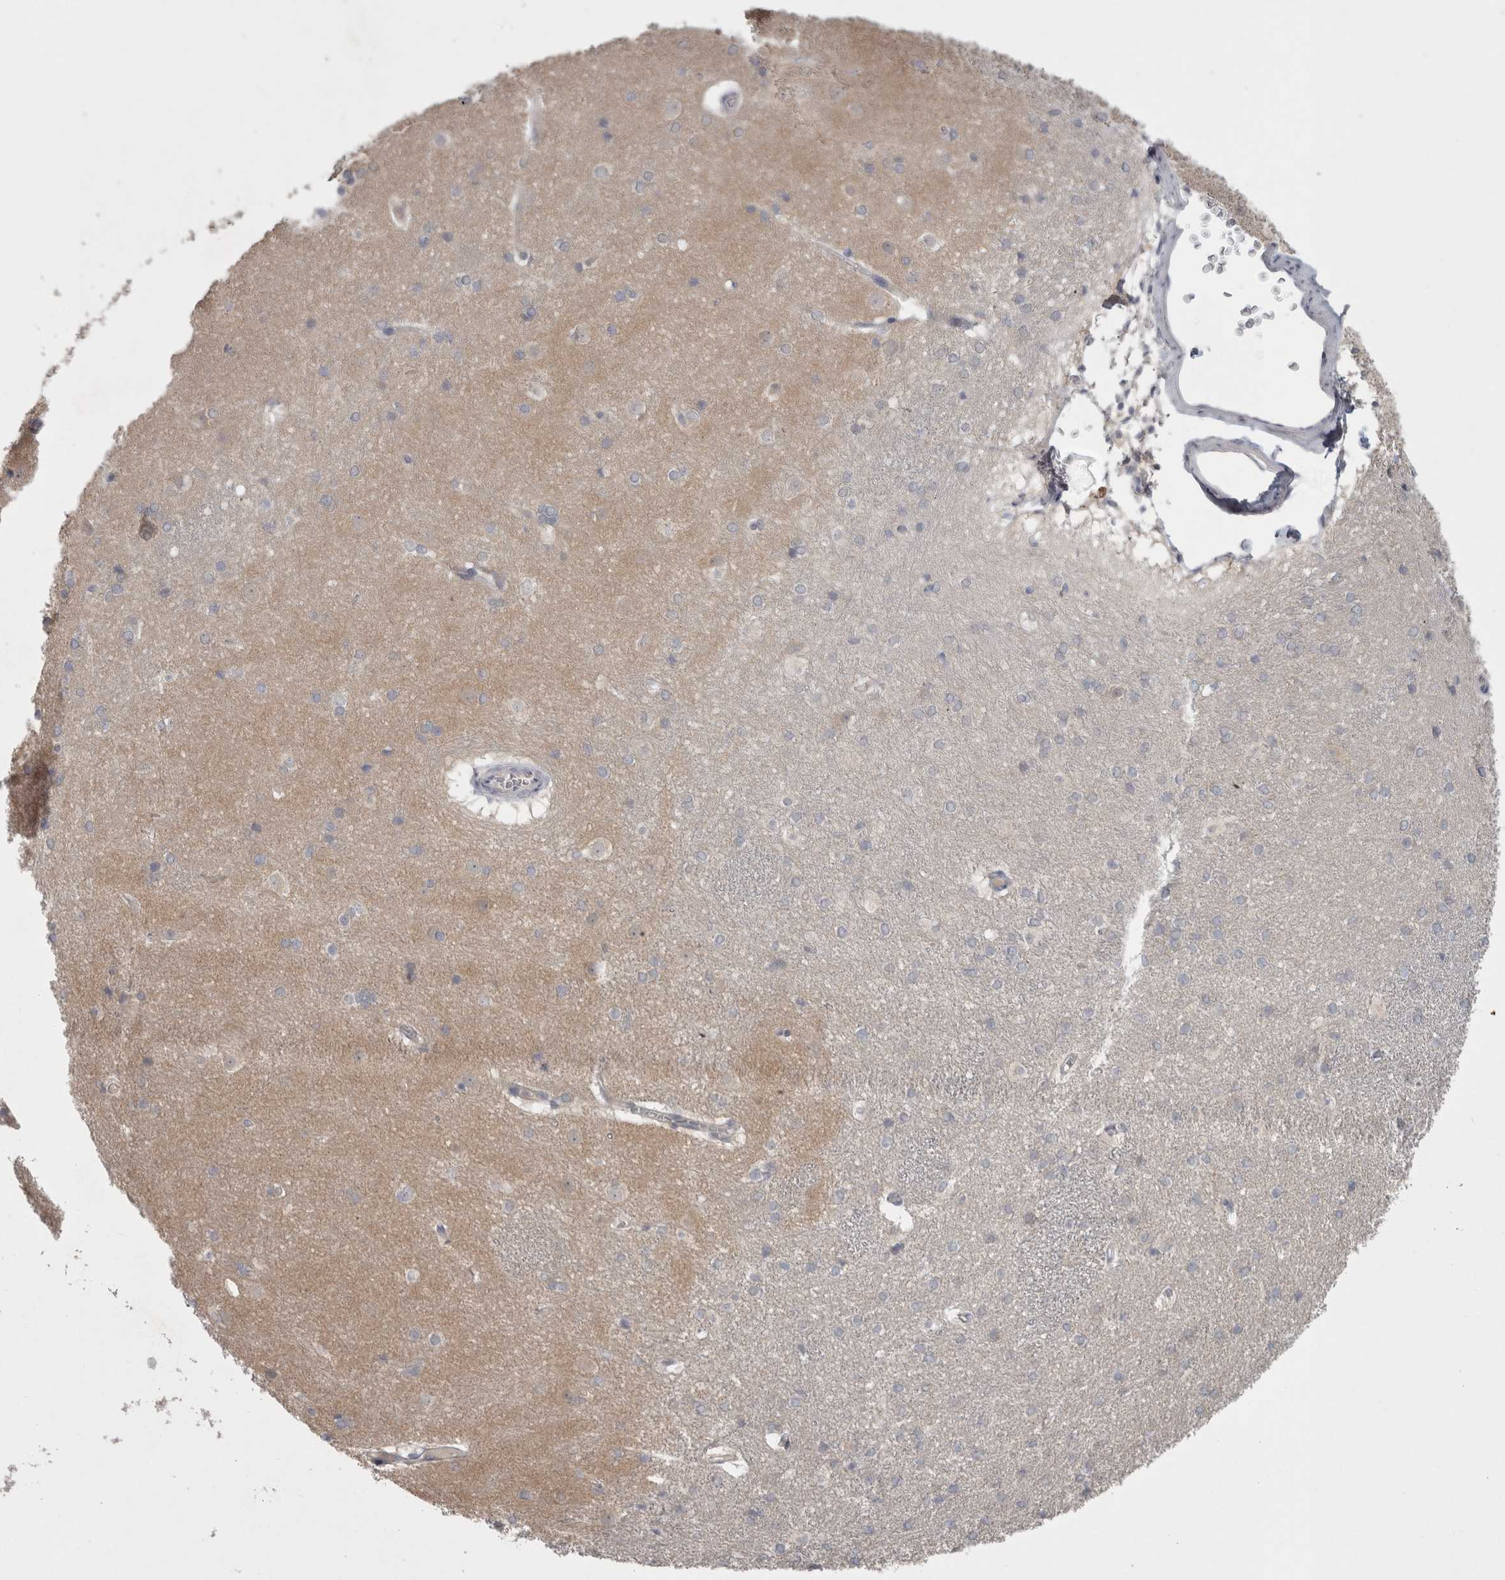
{"staining": {"intensity": "weak", "quantity": "<25%", "location": "cytoplasmic/membranous"}, "tissue": "caudate", "cell_type": "Glial cells", "image_type": "normal", "snomed": [{"axis": "morphology", "description": "Normal tissue, NOS"}, {"axis": "topography", "description": "Lateral ventricle wall"}], "caption": "The IHC micrograph has no significant positivity in glial cells of caudate. (DAB (3,3'-diaminobenzidine) immunohistochemistry (IHC), high magnification).", "gene": "LRRC40", "patient": {"sex": "female", "age": 19}}